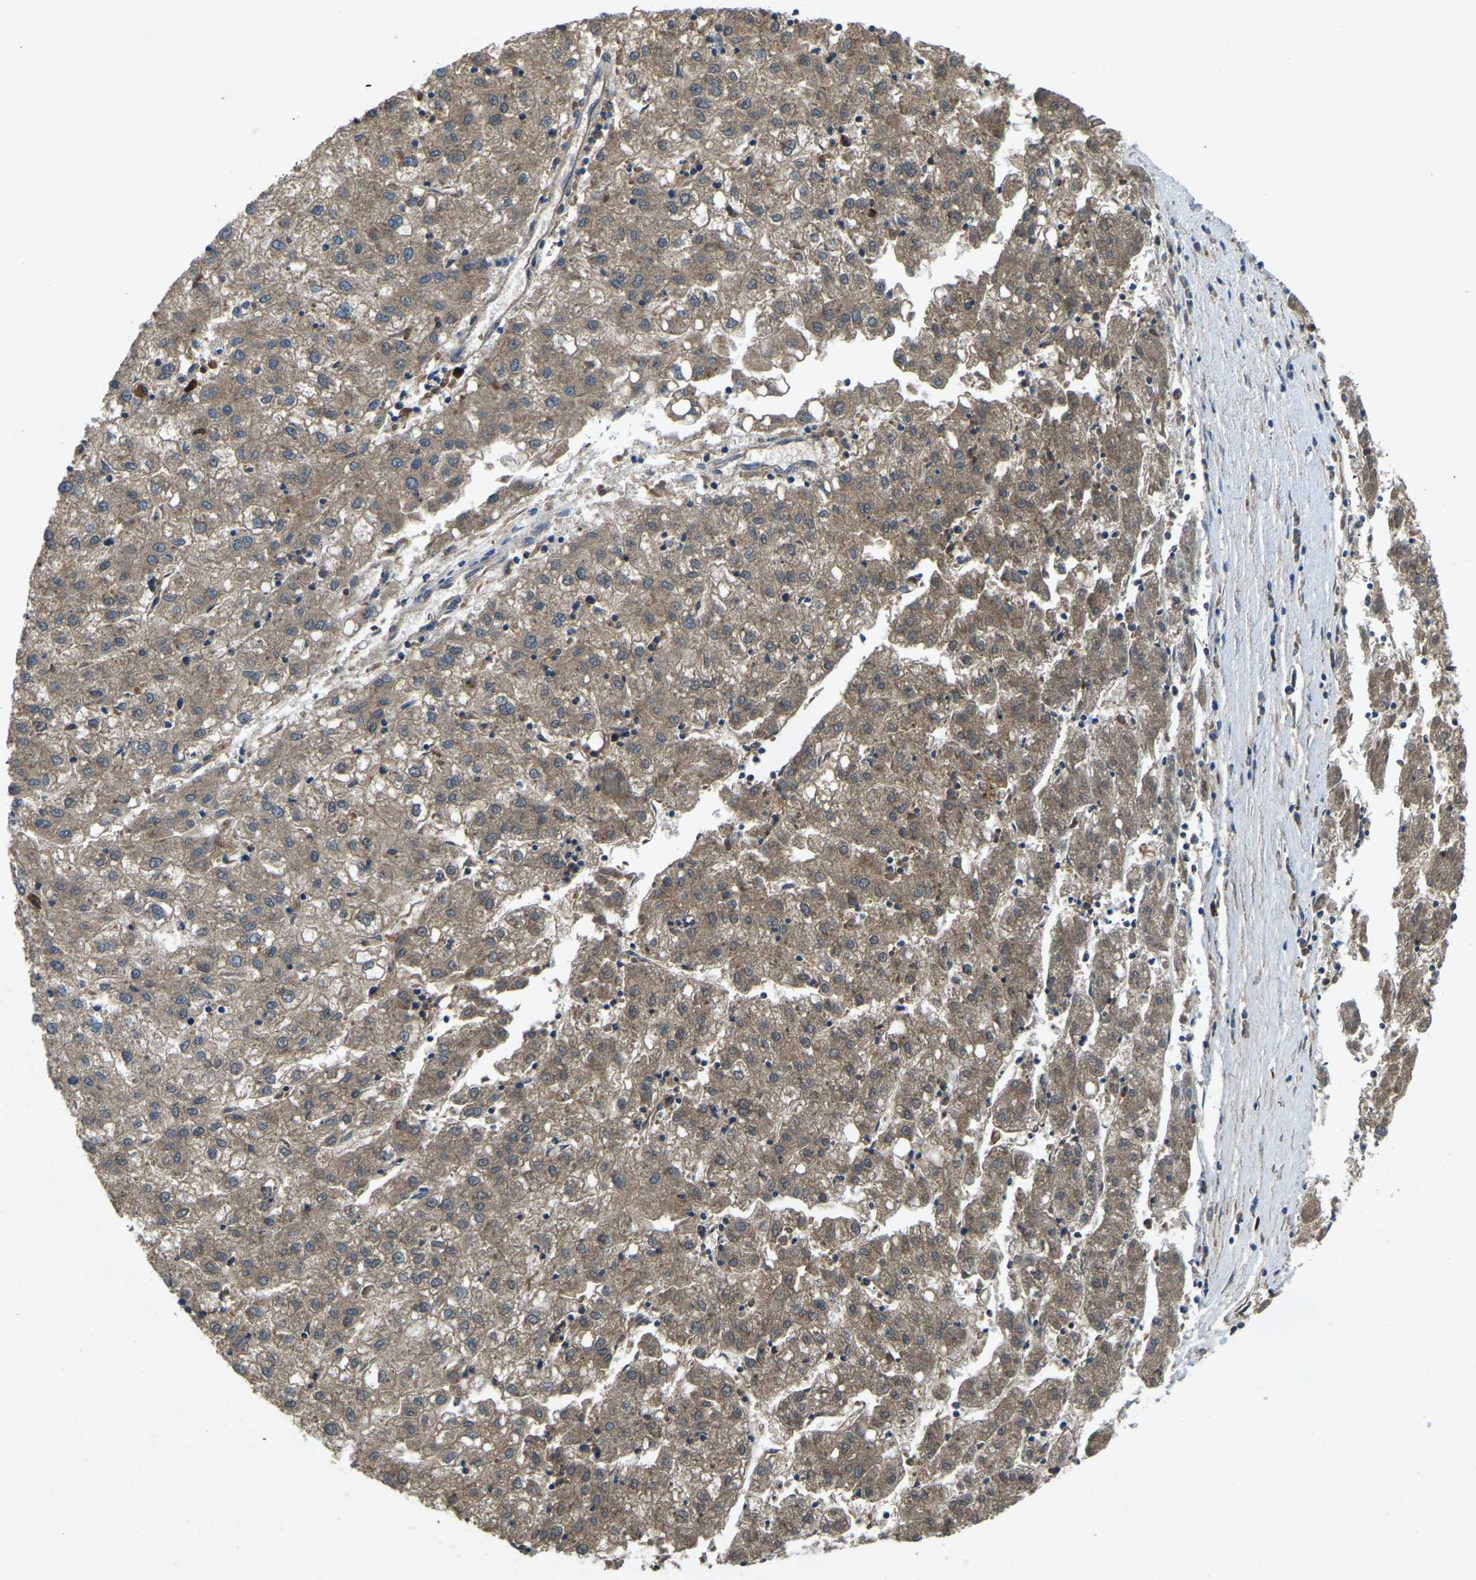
{"staining": {"intensity": "moderate", "quantity": ">75%", "location": "cytoplasmic/membranous"}, "tissue": "liver cancer", "cell_type": "Tumor cells", "image_type": "cancer", "snomed": [{"axis": "morphology", "description": "Carcinoma, Hepatocellular, NOS"}, {"axis": "topography", "description": "Liver"}], "caption": "Immunohistochemistry (DAB (3,3'-diaminobenzidine)) staining of hepatocellular carcinoma (liver) shows moderate cytoplasmic/membranous protein expression in about >75% of tumor cells.", "gene": "ATP8B1", "patient": {"sex": "male", "age": 72}}